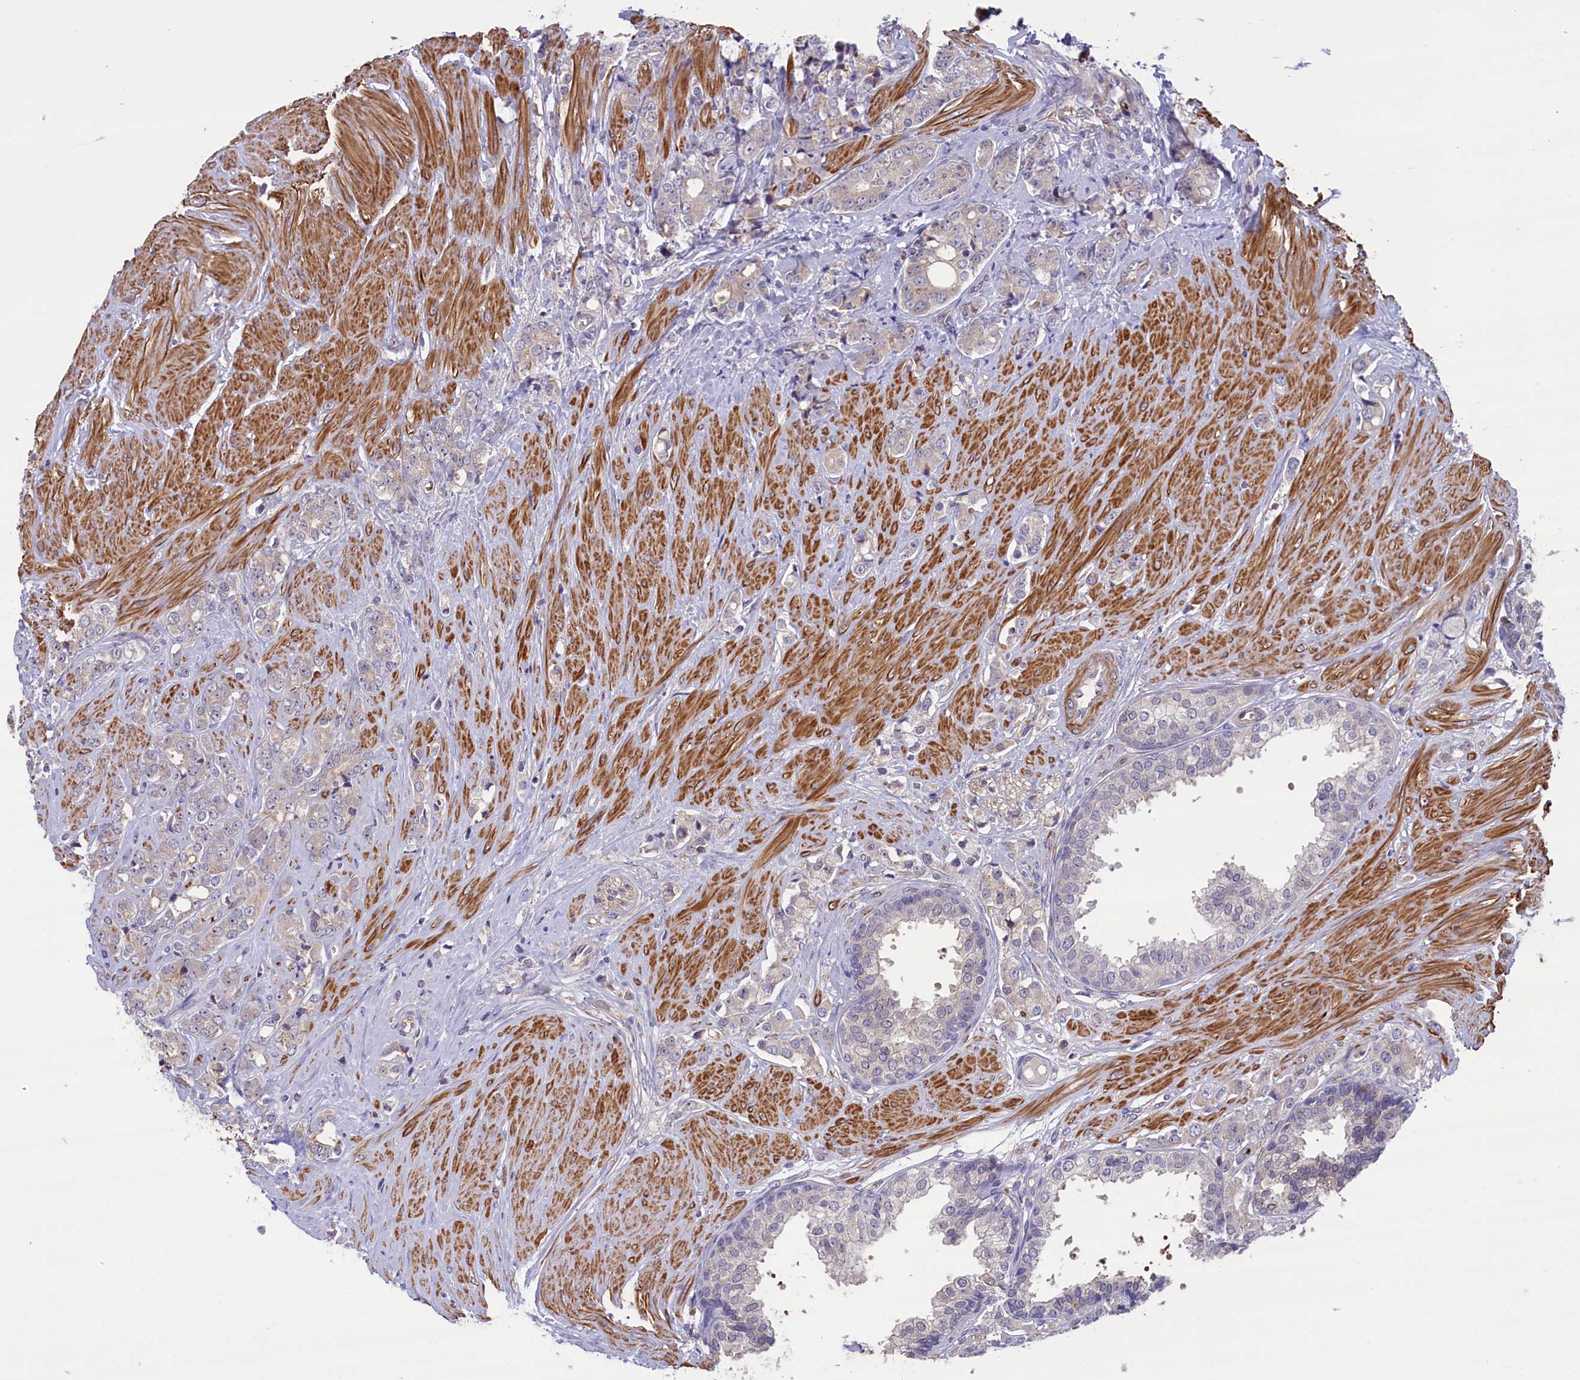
{"staining": {"intensity": "negative", "quantity": "none", "location": "none"}, "tissue": "prostate cancer", "cell_type": "Tumor cells", "image_type": "cancer", "snomed": [{"axis": "morphology", "description": "Adenocarcinoma, High grade"}, {"axis": "topography", "description": "Prostate"}], "caption": "The image reveals no staining of tumor cells in prostate cancer.", "gene": "HEATR3", "patient": {"sex": "male", "age": 62}}